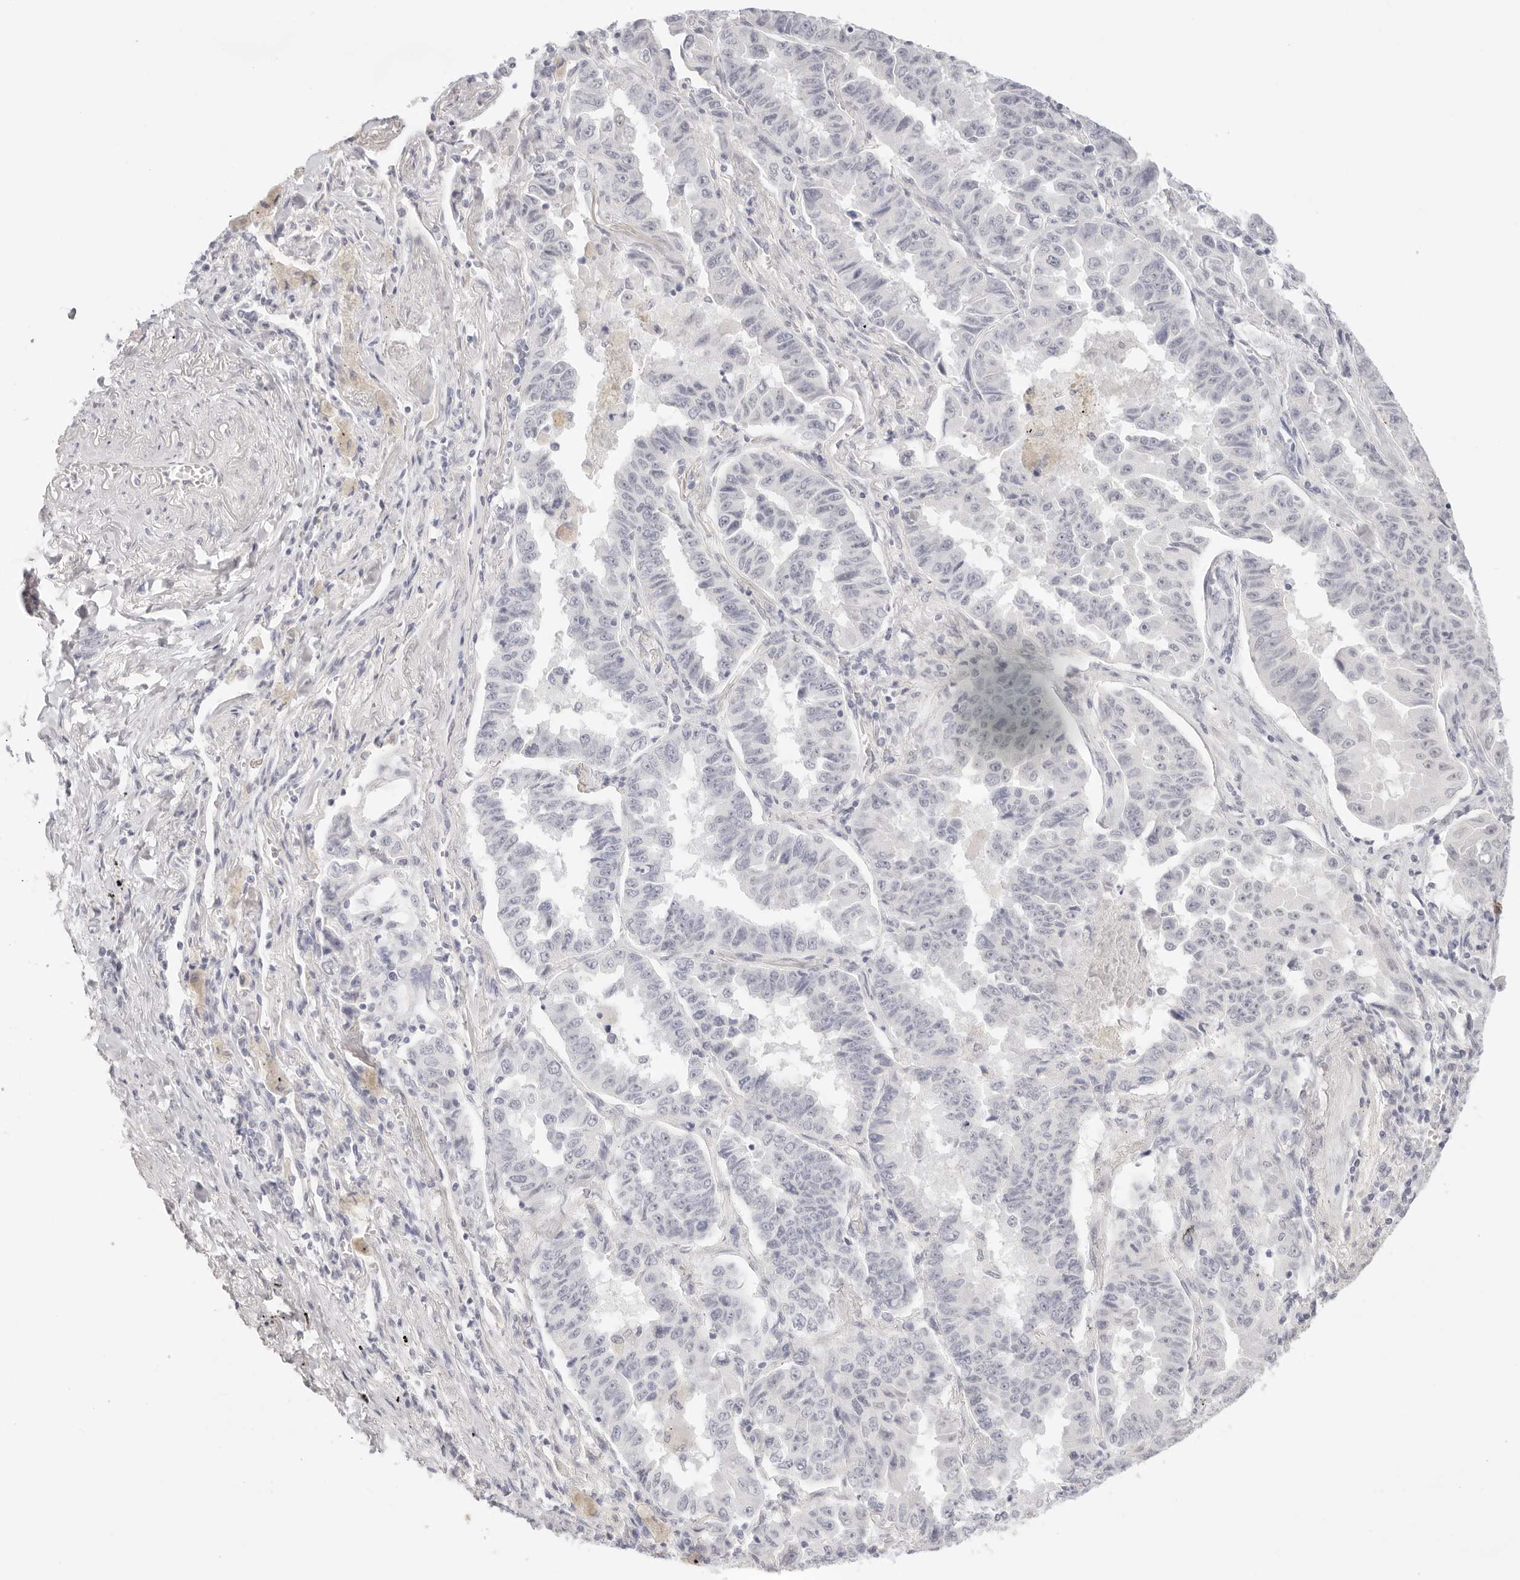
{"staining": {"intensity": "negative", "quantity": "none", "location": "none"}, "tissue": "lung cancer", "cell_type": "Tumor cells", "image_type": "cancer", "snomed": [{"axis": "morphology", "description": "Adenocarcinoma, NOS"}, {"axis": "topography", "description": "Lung"}], "caption": "Tumor cells are negative for brown protein staining in lung cancer.", "gene": "GTF2E2", "patient": {"sex": "female", "age": 51}}